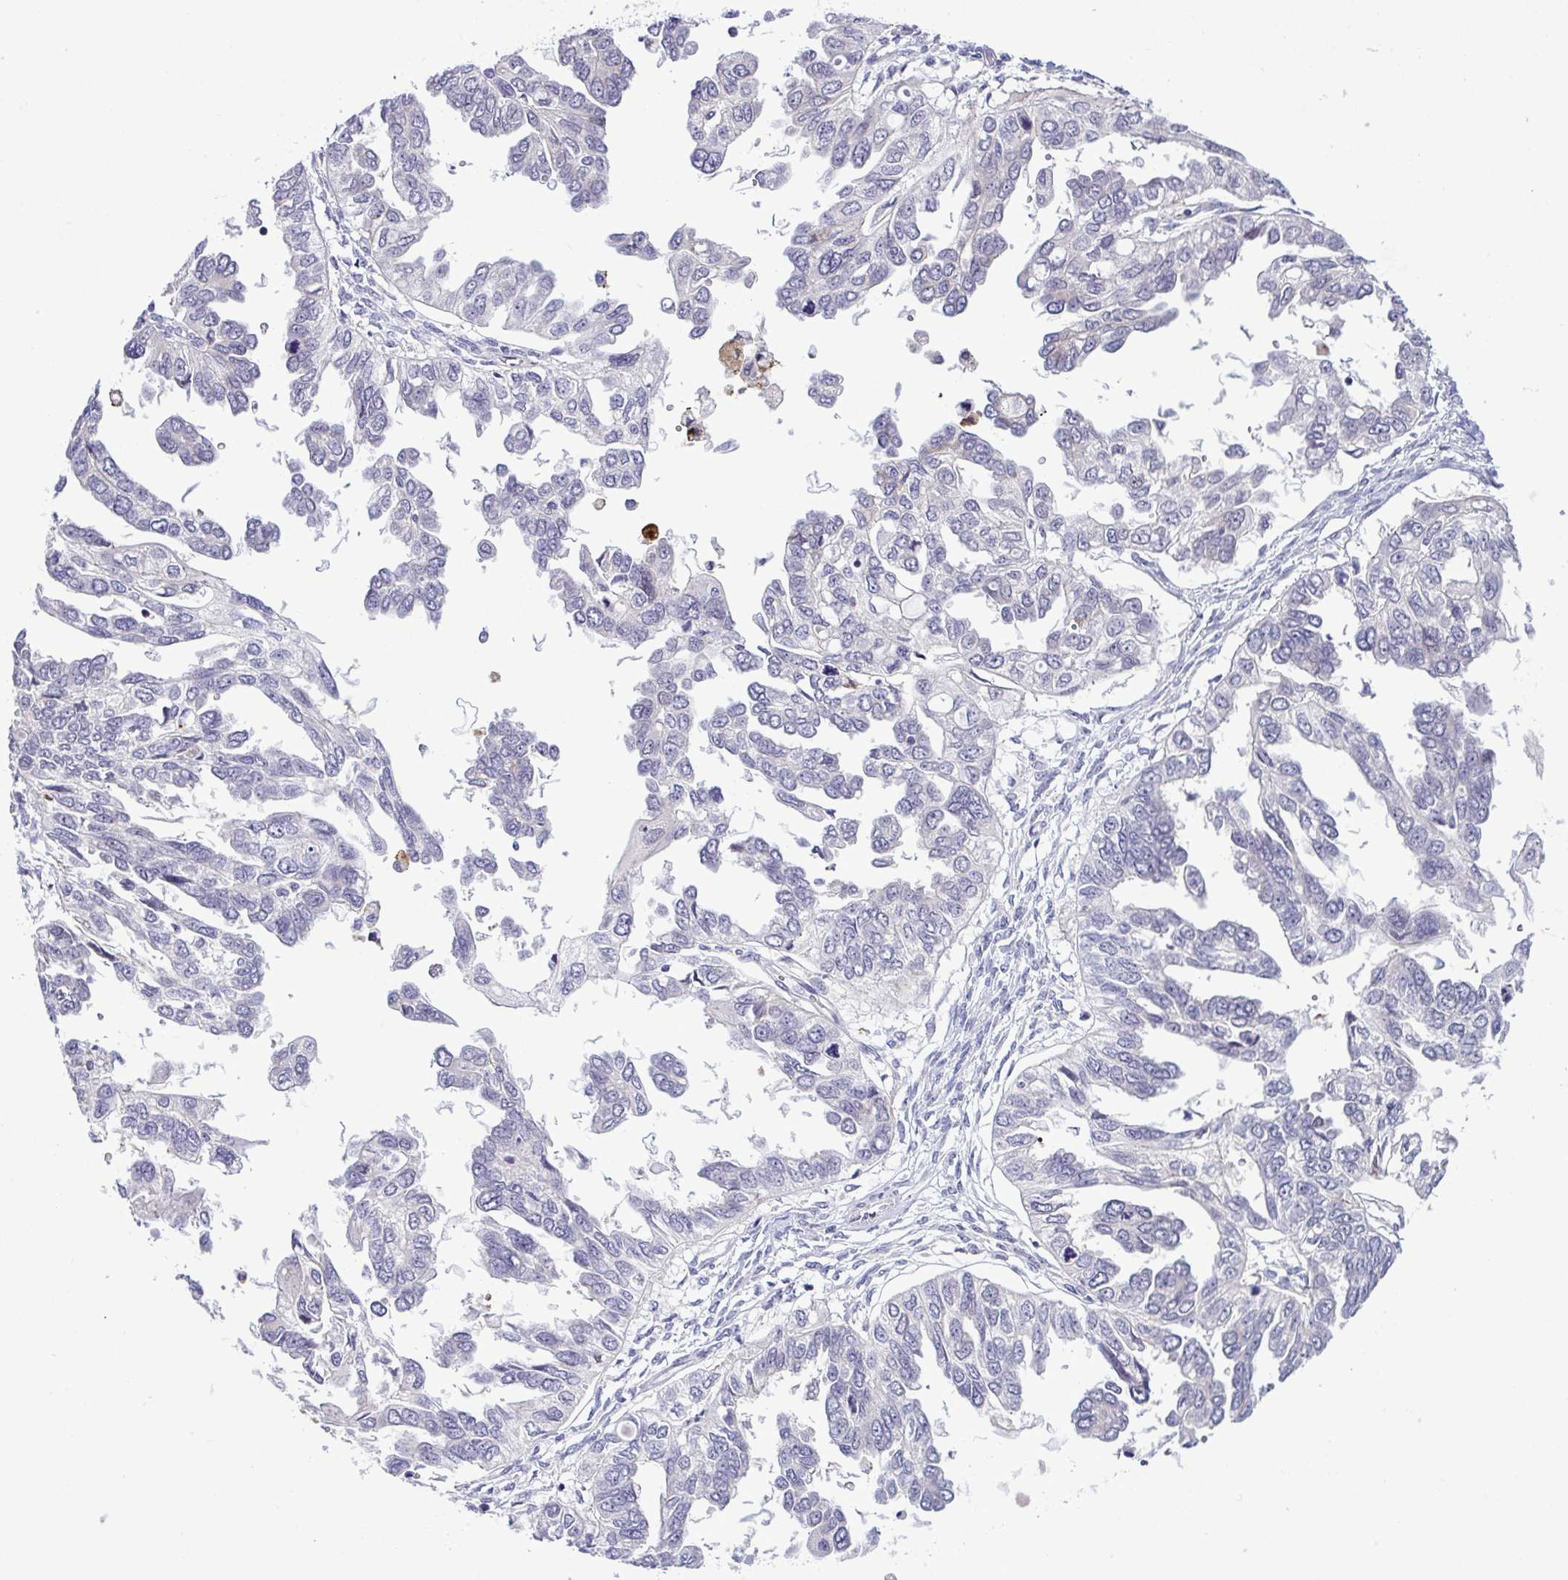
{"staining": {"intensity": "negative", "quantity": "none", "location": "none"}, "tissue": "ovarian cancer", "cell_type": "Tumor cells", "image_type": "cancer", "snomed": [{"axis": "morphology", "description": "Cystadenocarcinoma, serous, NOS"}, {"axis": "topography", "description": "Ovary"}], "caption": "High magnification brightfield microscopy of ovarian cancer (serous cystadenocarcinoma) stained with DAB (brown) and counterstained with hematoxylin (blue): tumor cells show no significant positivity.", "gene": "SYNPO2L", "patient": {"sex": "female", "age": 53}}